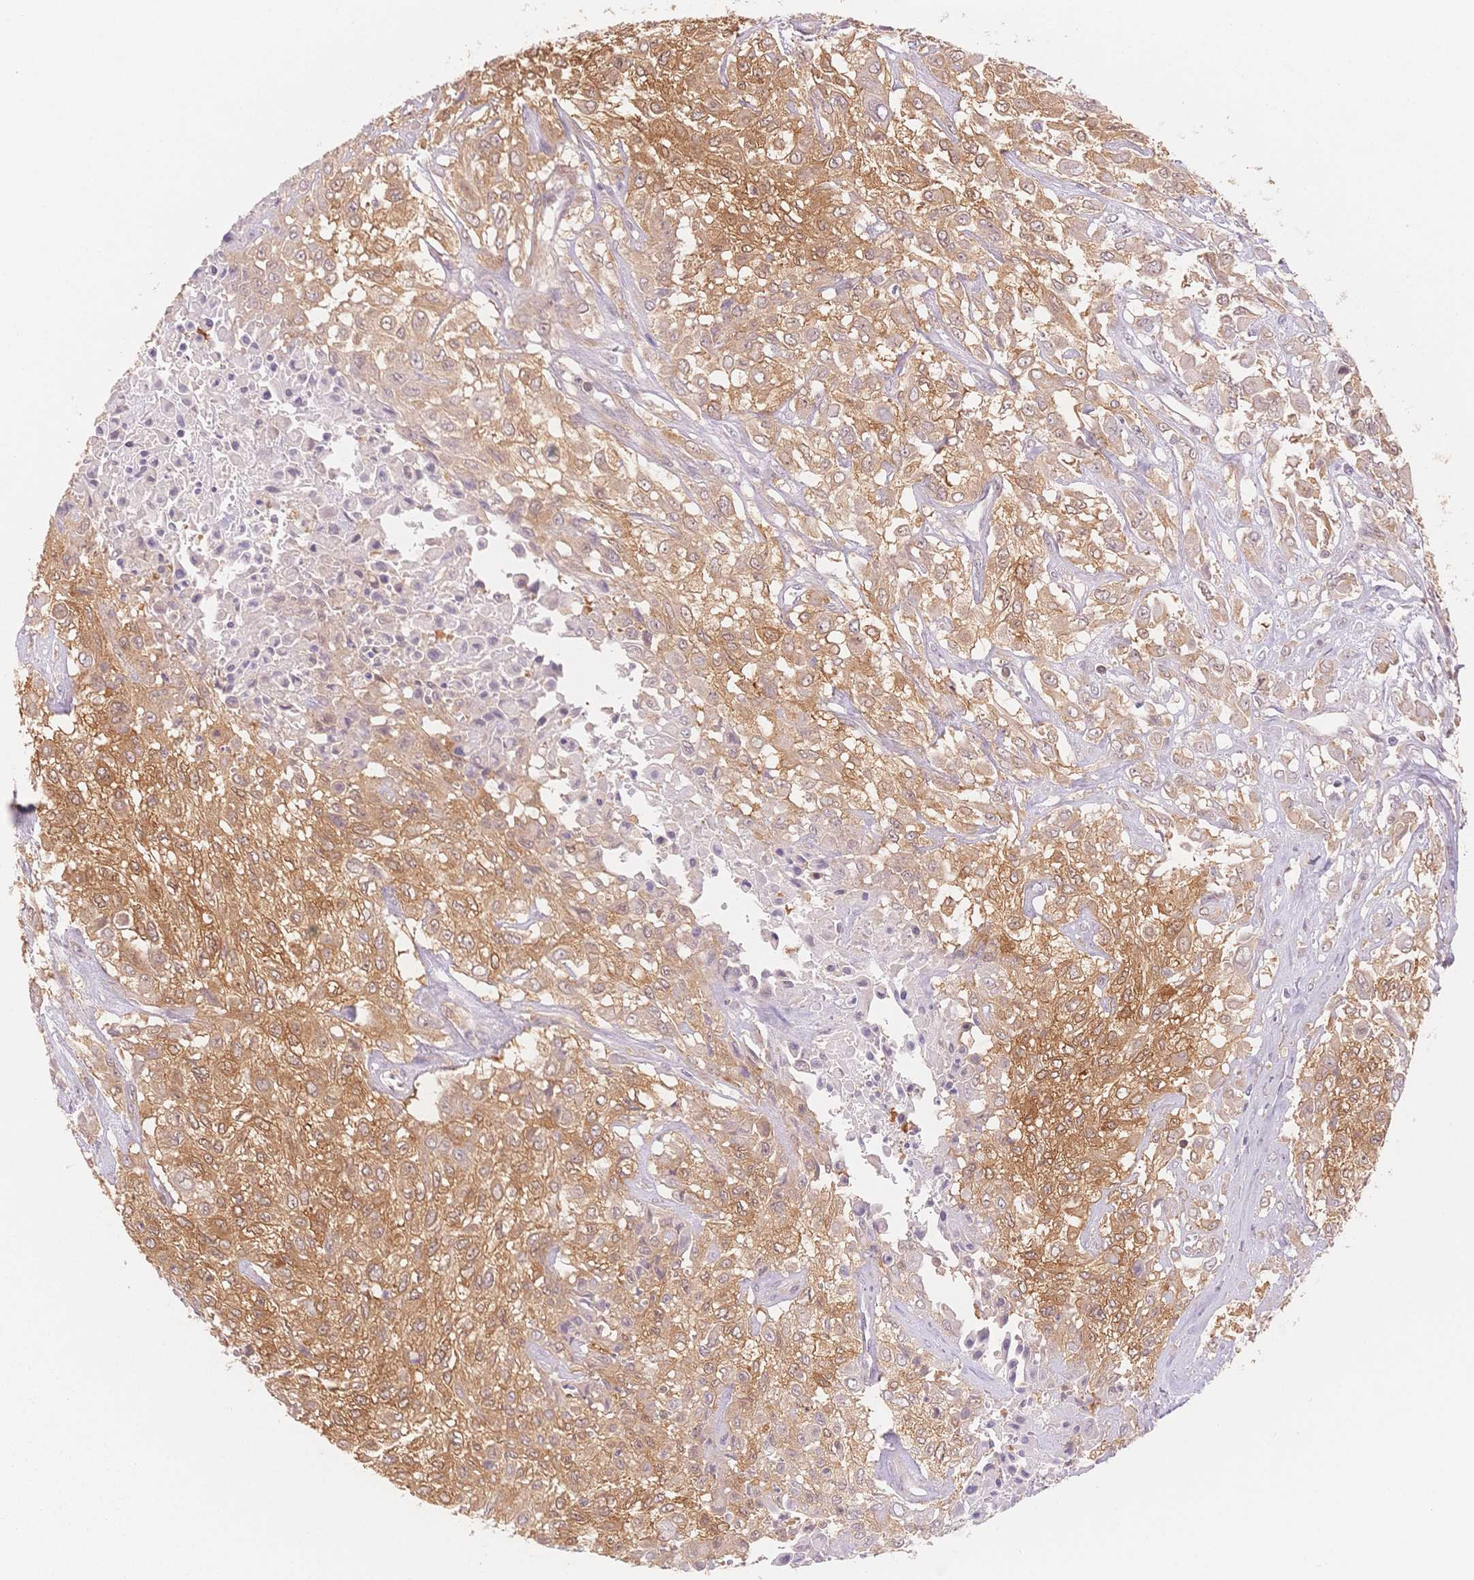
{"staining": {"intensity": "moderate", "quantity": ">75%", "location": "cytoplasmic/membranous"}, "tissue": "urothelial cancer", "cell_type": "Tumor cells", "image_type": "cancer", "snomed": [{"axis": "morphology", "description": "Urothelial carcinoma, High grade"}, {"axis": "topography", "description": "Urinary bladder"}], "caption": "Protein staining reveals moderate cytoplasmic/membranous expression in approximately >75% of tumor cells in high-grade urothelial carcinoma. Using DAB (3,3'-diaminobenzidine) (brown) and hematoxylin (blue) stains, captured at high magnification using brightfield microscopy.", "gene": "STK39", "patient": {"sex": "male", "age": 57}}